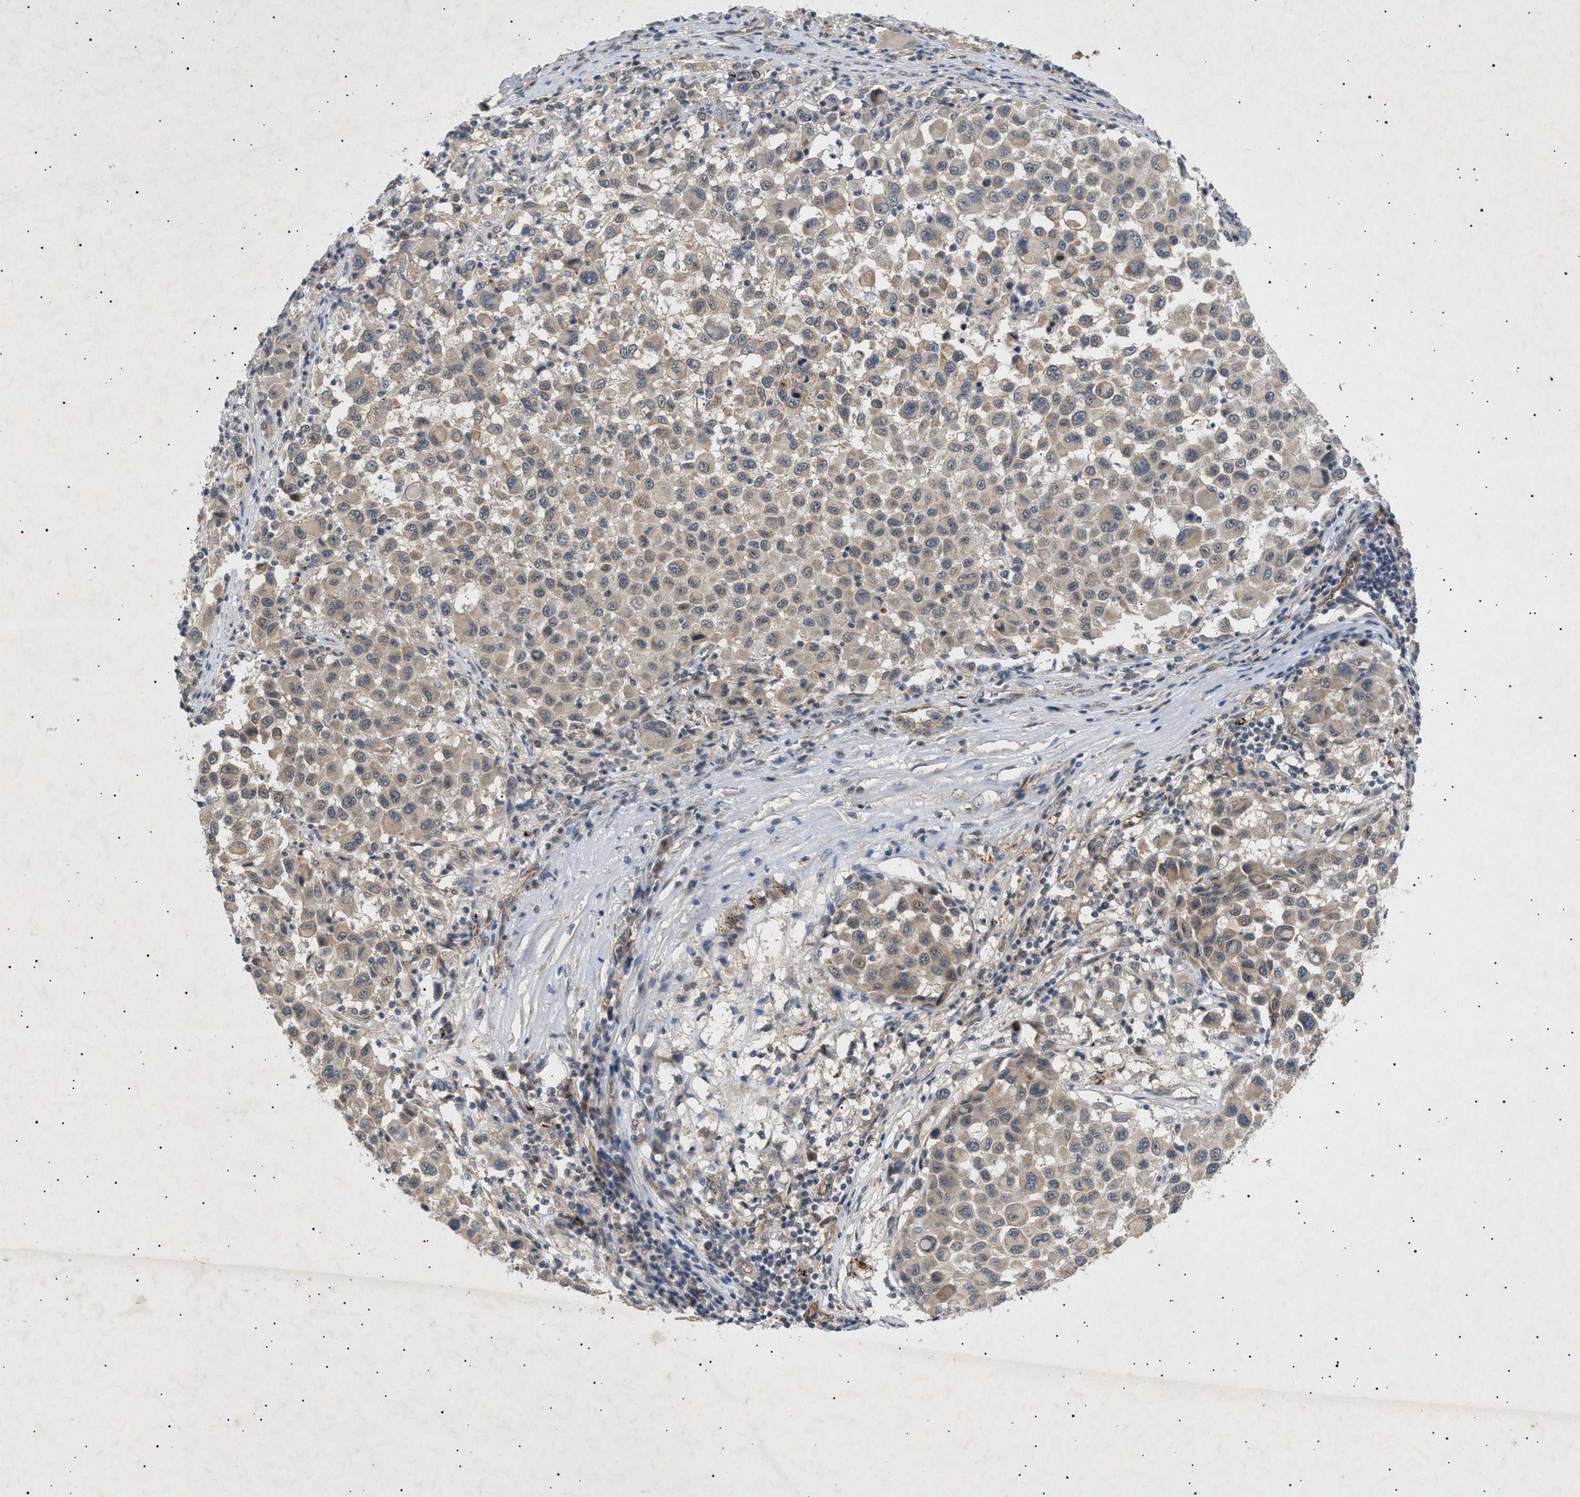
{"staining": {"intensity": "weak", "quantity": "<25%", "location": "cytoplasmic/membranous"}, "tissue": "melanoma", "cell_type": "Tumor cells", "image_type": "cancer", "snomed": [{"axis": "morphology", "description": "Malignant melanoma, Metastatic site"}, {"axis": "topography", "description": "Lymph node"}], "caption": "Melanoma was stained to show a protein in brown. There is no significant staining in tumor cells.", "gene": "SIRT5", "patient": {"sex": "male", "age": 61}}